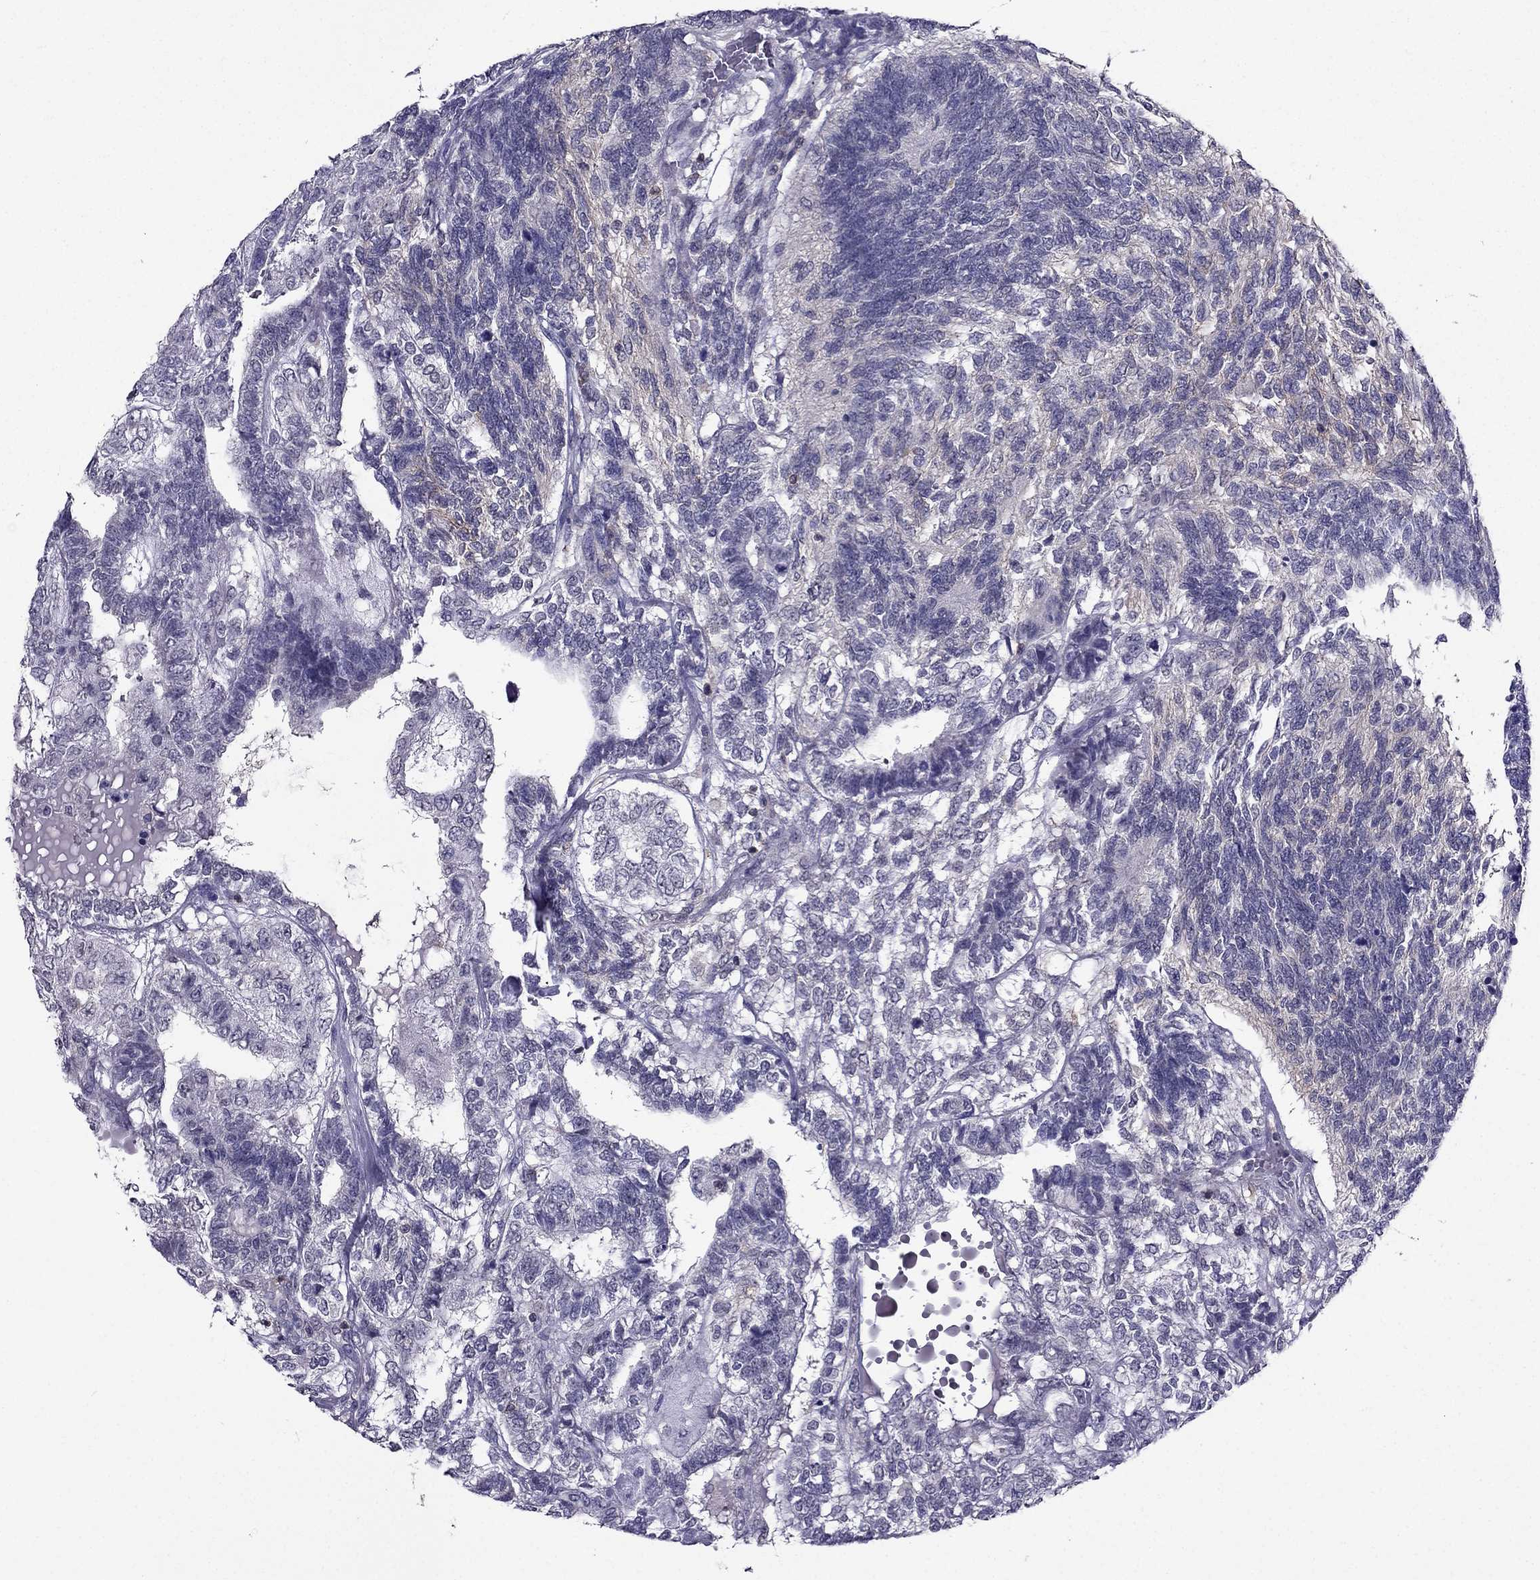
{"staining": {"intensity": "negative", "quantity": "none", "location": "none"}, "tissue": "testis cancer", "cell_type": "Tumor cells", "image_type": "cancer", "snomed": [{"axis": "morphology", "description": "Seminoma, NOS"}, {"axis": "morphology", "description": "Carcinoma, Embryonal, NOS"}, {"axis": "topography", "description": "Testis"}], "caption": "This photomicrograph is of testis cancer (seminoma) stained with IHC to label a protein in brown with the nuclei are counter-stained blue. There is no positivity in tumor cells.", "gene": "AAK1", "patient": {"sex": "male", "age": 41}}